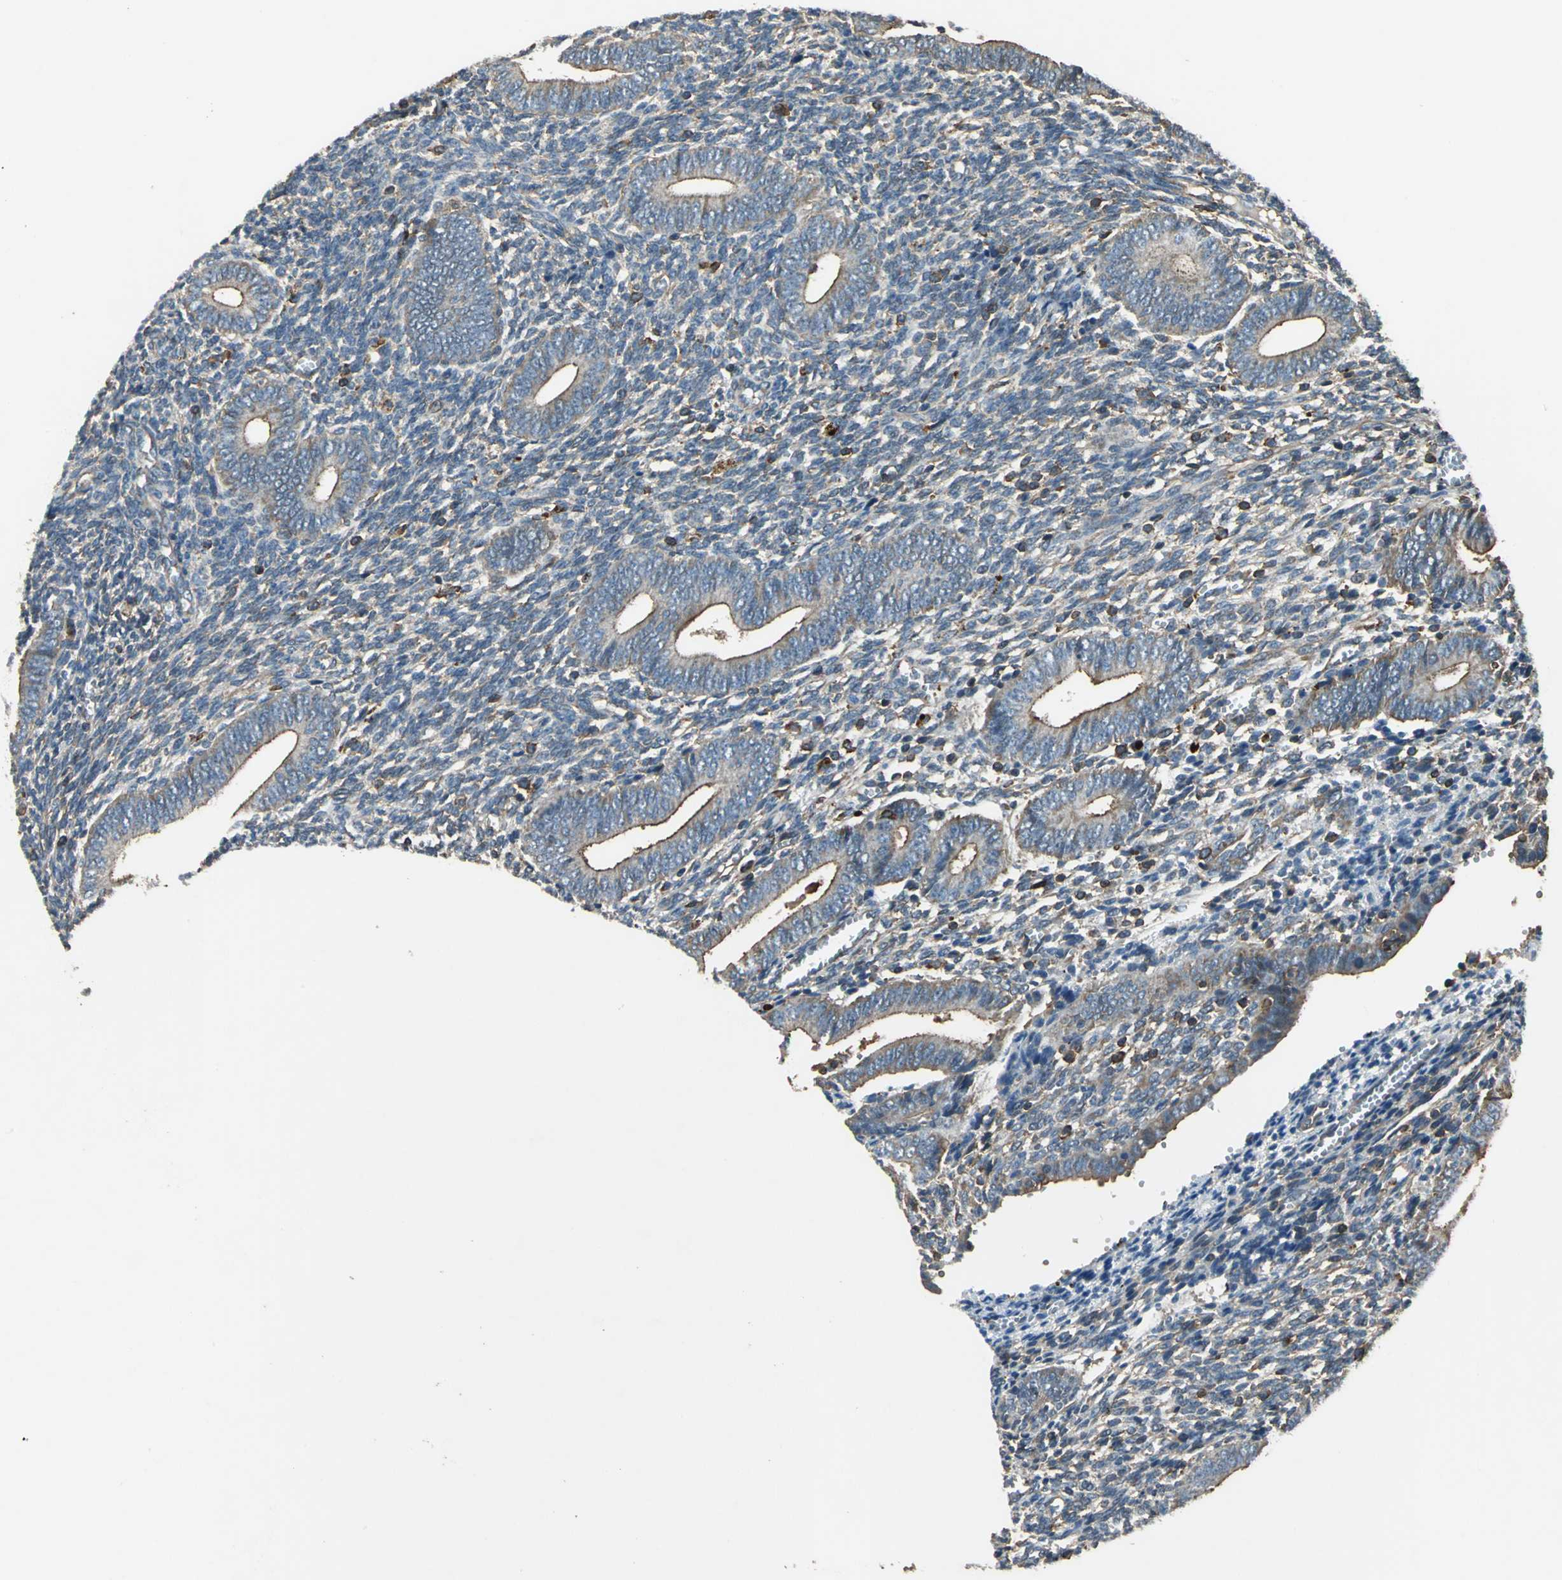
{"staining": {"intensity": "moderate", "quantity": "25%-75%", "location": "cytoplasmic/membranous"}, "tissue": "endometrium", "cell_type": "Cells in endometrial stroma", "image_type": "normal", "snomed": [{"axis": "morphology", "description": "Normal tissue, NOS"}, {"axis": "topography", "description": "Uterus"}, {"axis": "topography", "description": "Endometrium"}], "caption": "Immunohistochemistry (IHC) staining of normal endometrium, which shows medium levels of moderate cytoplasmic/membranous positivity in approximately 25%-75% of cells in endometrial stroma indicating moderate cytoplasmic/membranous protein staining. The staining was performed using DAB (brown) for protein detection and nuclei were counterstained in hematoxylin (blue).", "gene": "PARVA", "patient": {"sex": "female", "age": 33}}